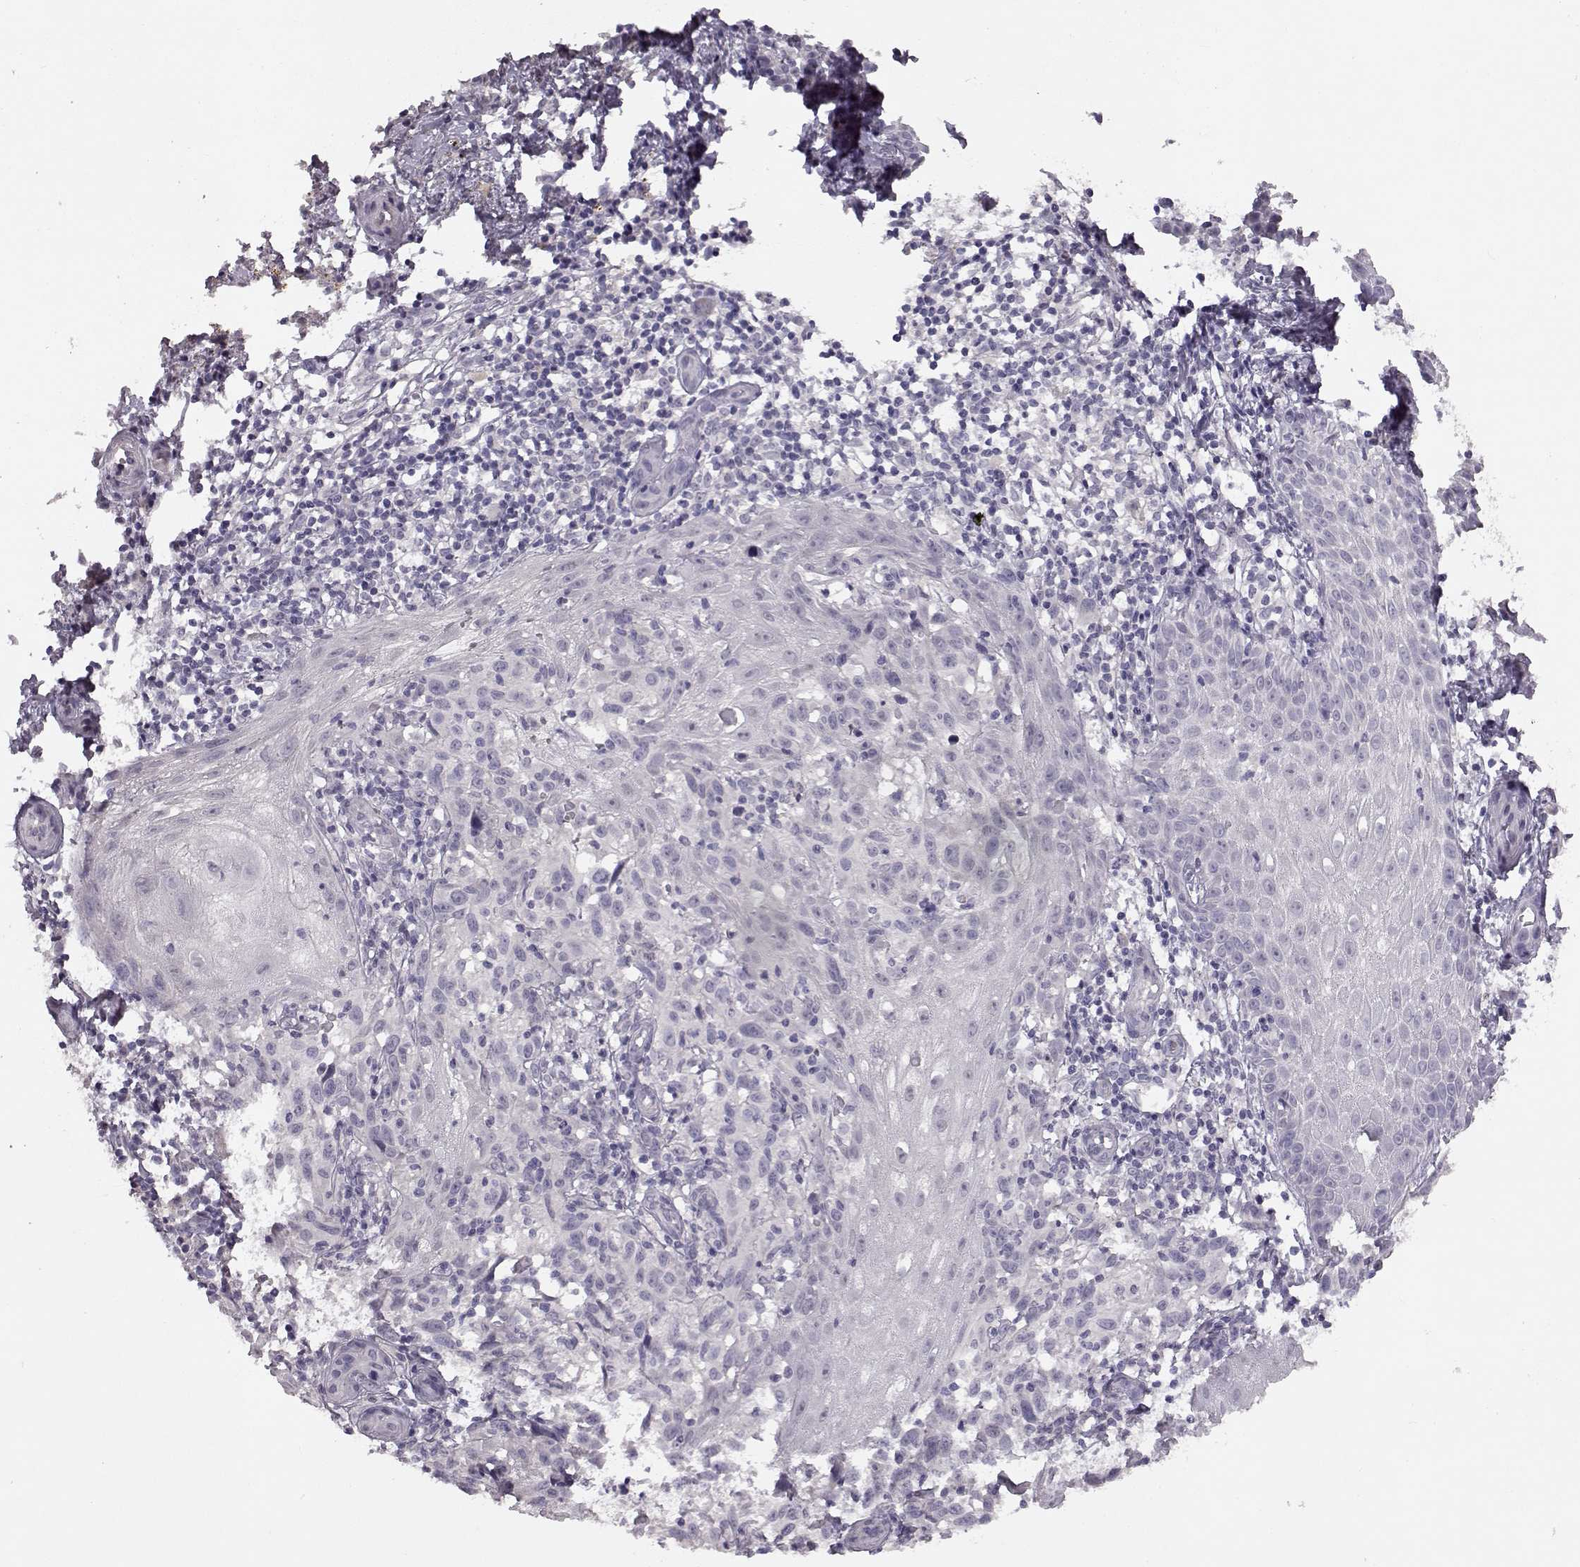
{"staining": {"intensity": "negative", "quantity": "none", "location": "none"}, "tissue": "melanoma", "cell_type": "Tumor cells", "image_type": "cancer", "snomed": [{"axis": "morphology", "description": "Malignant melanoma, NOS"}, {"axis": "topography", "description": "Skin"}], "caption": "Melanoma stained for a protein using immunohistochemistry (IHC) reveals no staining tumor cells.", "gene": "SPAG17", "patient": {"sex": "female", "age": 53}}